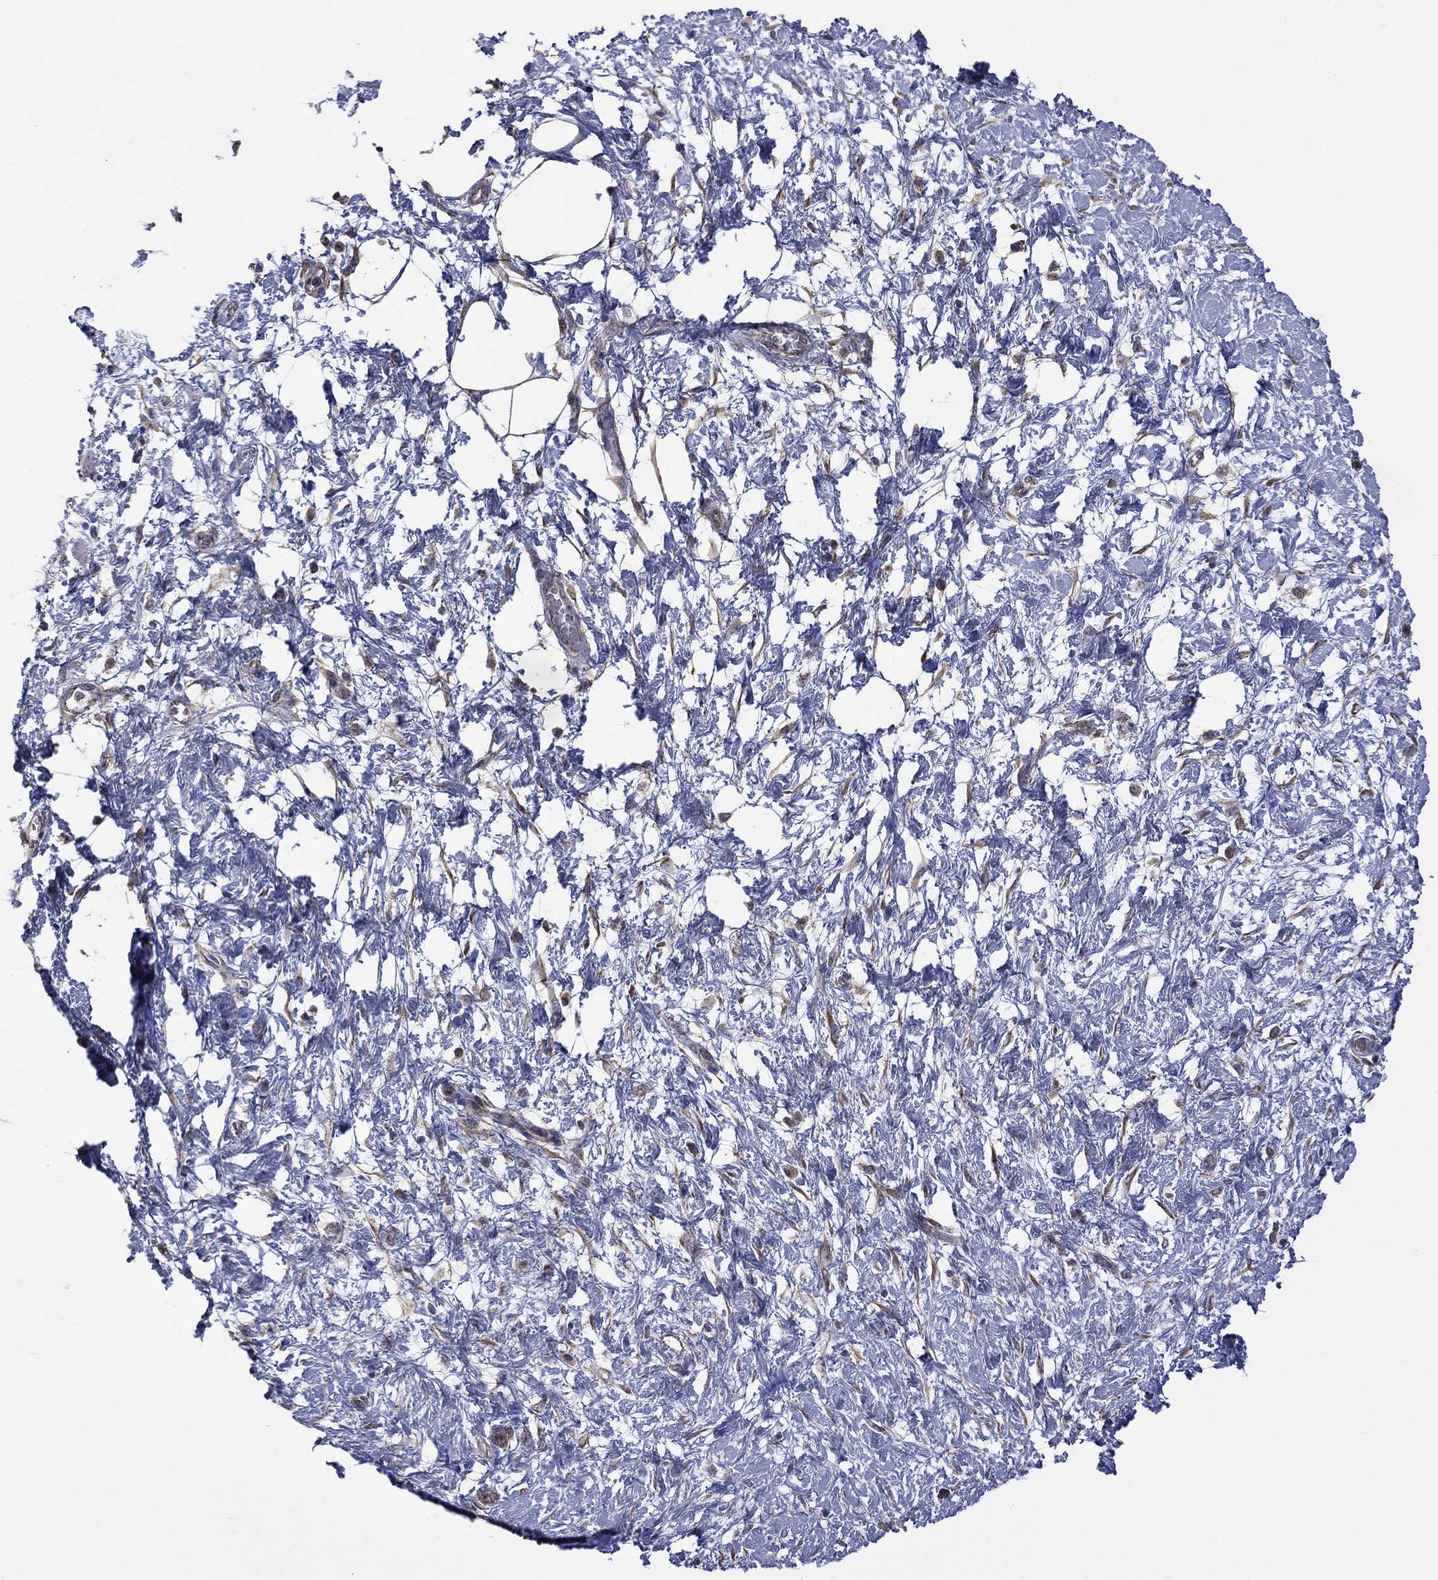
{"staining": {"intensity": "weak", "quantity": ">75%", "location": "cytoplasmic/membranous"}, "tissue": "pancreatic cancer", "cell_type": "Tumor cells", "image_type": "cancer", "snomed": [{"axis": "morphology", "description": "Adenocarcinoma, NOS"}, {"axis": "topography", "description": "Pancreas"}], "caption": "Protein staining of pancreatic adenocarcinoma tissue reveals weak cytoplasmic/membranous staining in approximately >75% of tumor cells.", "gene": "CAMKK2", "patient": {"sex": "female", "age": 72}}